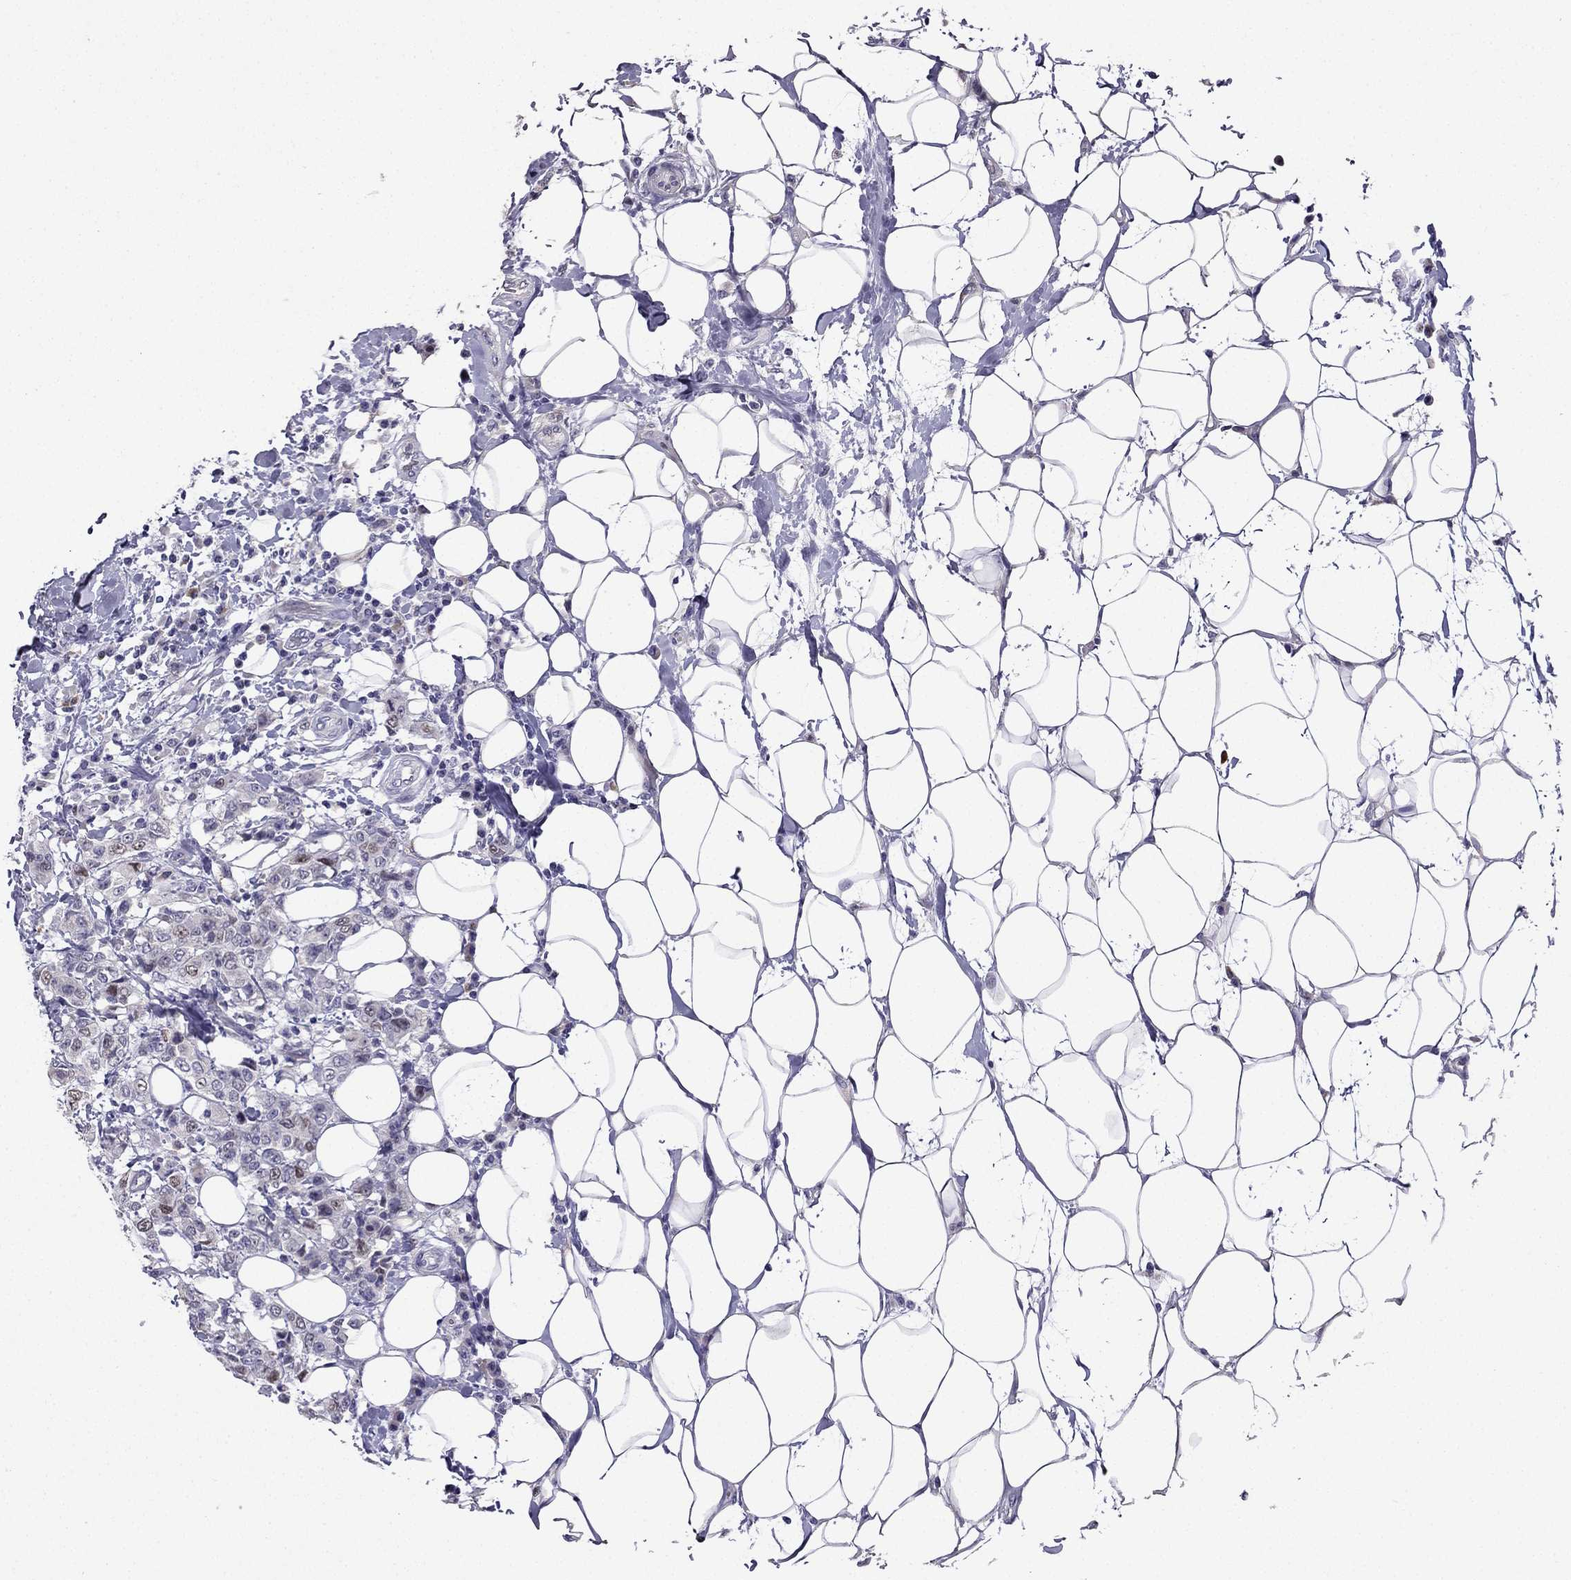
{"staining": {"intensity": "moderate", "quantity": "<25%", "location": "nuclear"}, "tissue": "breast cancer", "cell_type": "Tumor cells", "image_type": "cancer", "snomed": [{"axis": "morphology", "description": "Duct carcinoma"}, {"axis": "topography", "description": "Breast"}], "caption": "A brown stain shows moderate nuclear expression of a protein in breast cancer tumor cells.", "gene": "UHRF1", "patient": {"sex": "female", "age": 27}}